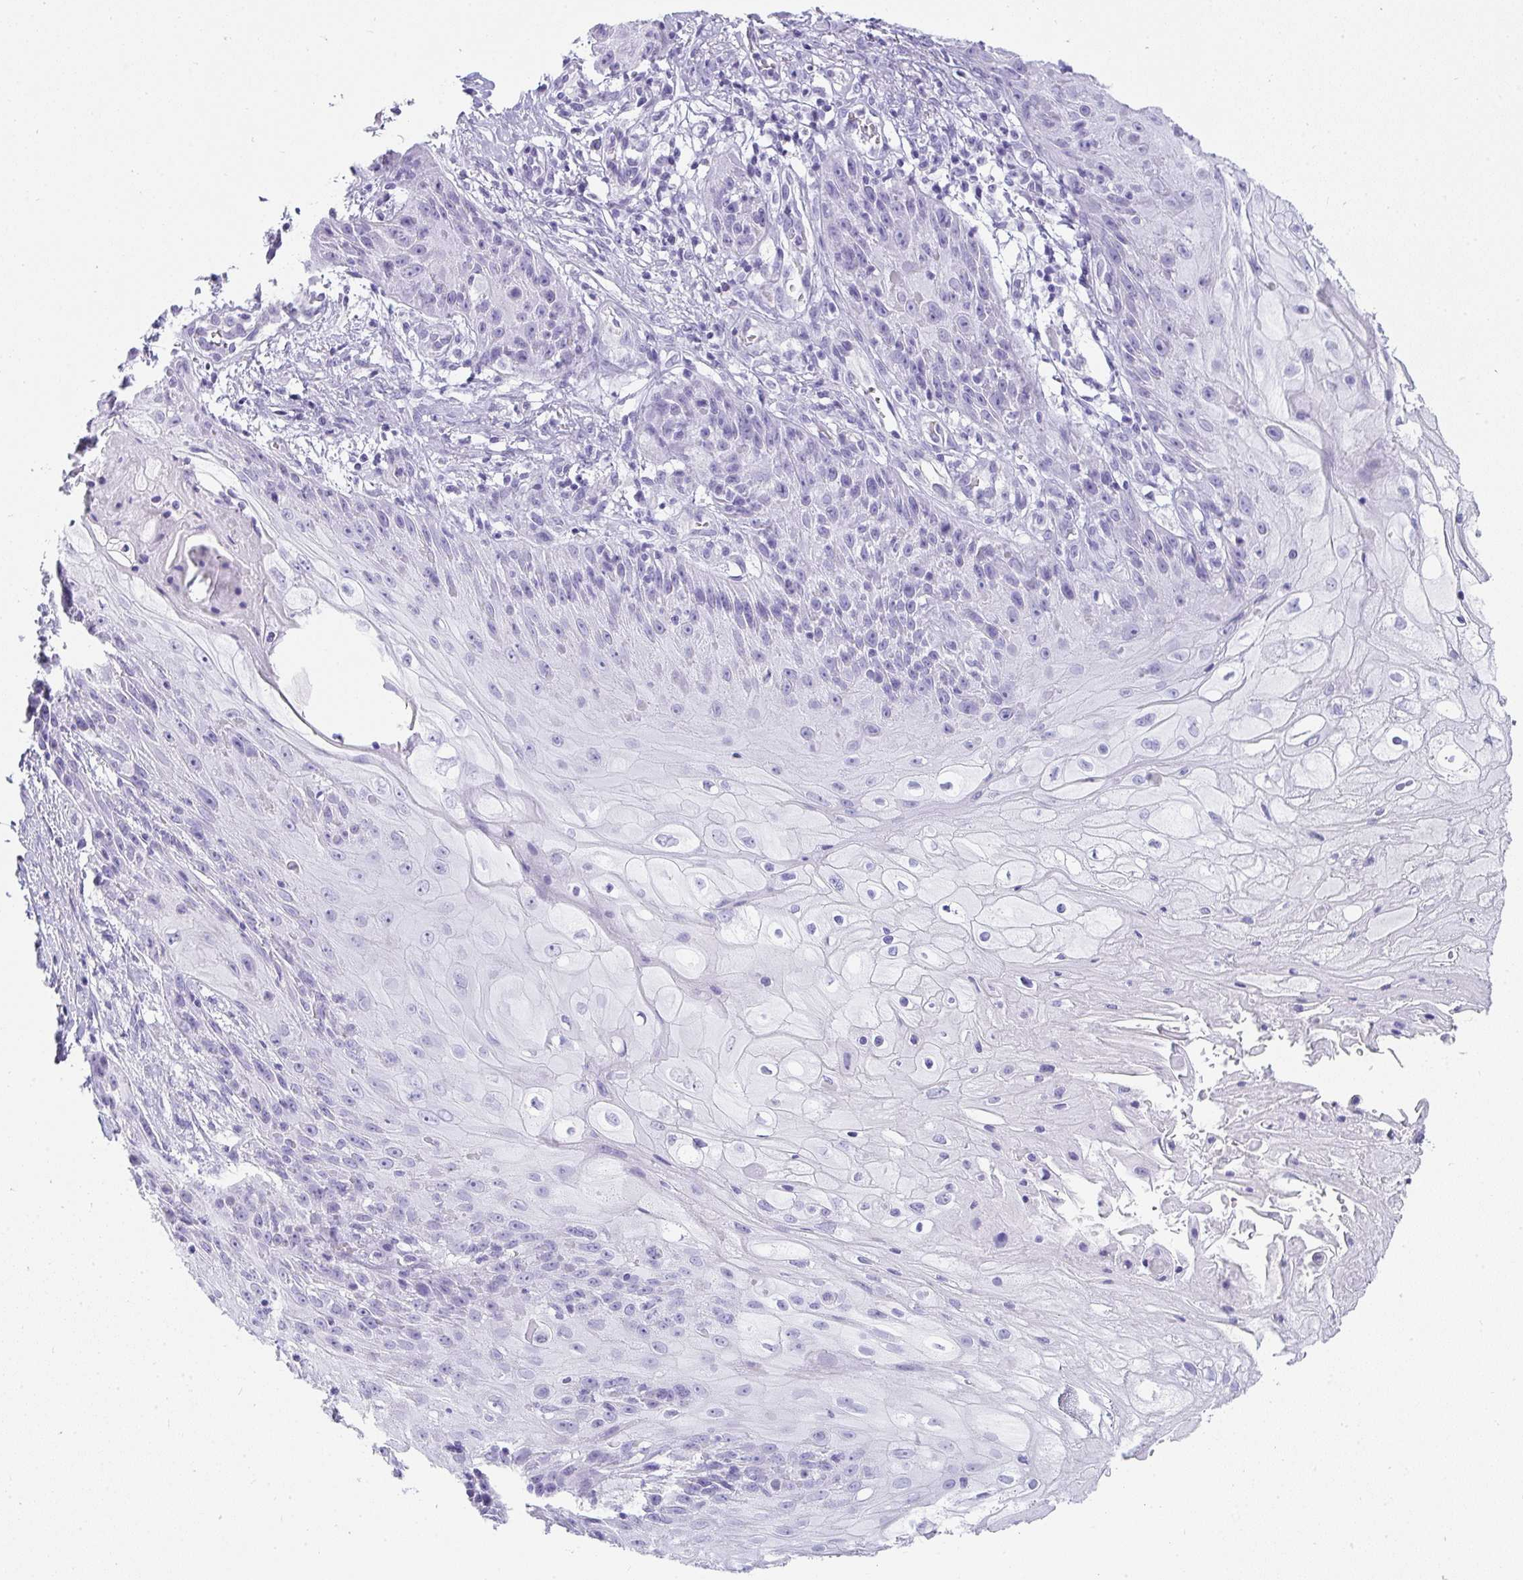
{"staining": {"intensity": "negative", "quantity": "none", "location": "none"}, "tissue": "skin cancer", "cell_type": "Tumor cells", "image_type": "cancer", "snomed": [{"axis": "morphology", "description": "Squamous cell carcinoma, NOS"}, {"axis": "topography", "description": "Skin"}, {"axis": "topography", "description": "Vulva"}], "caption": "Squamous cell carcinoma (skin) was stained to show a protein in brown. There is no significant positivity in tumor cells.", "gene": "PRND", "patient": {"sex": "female", "age": 76}}